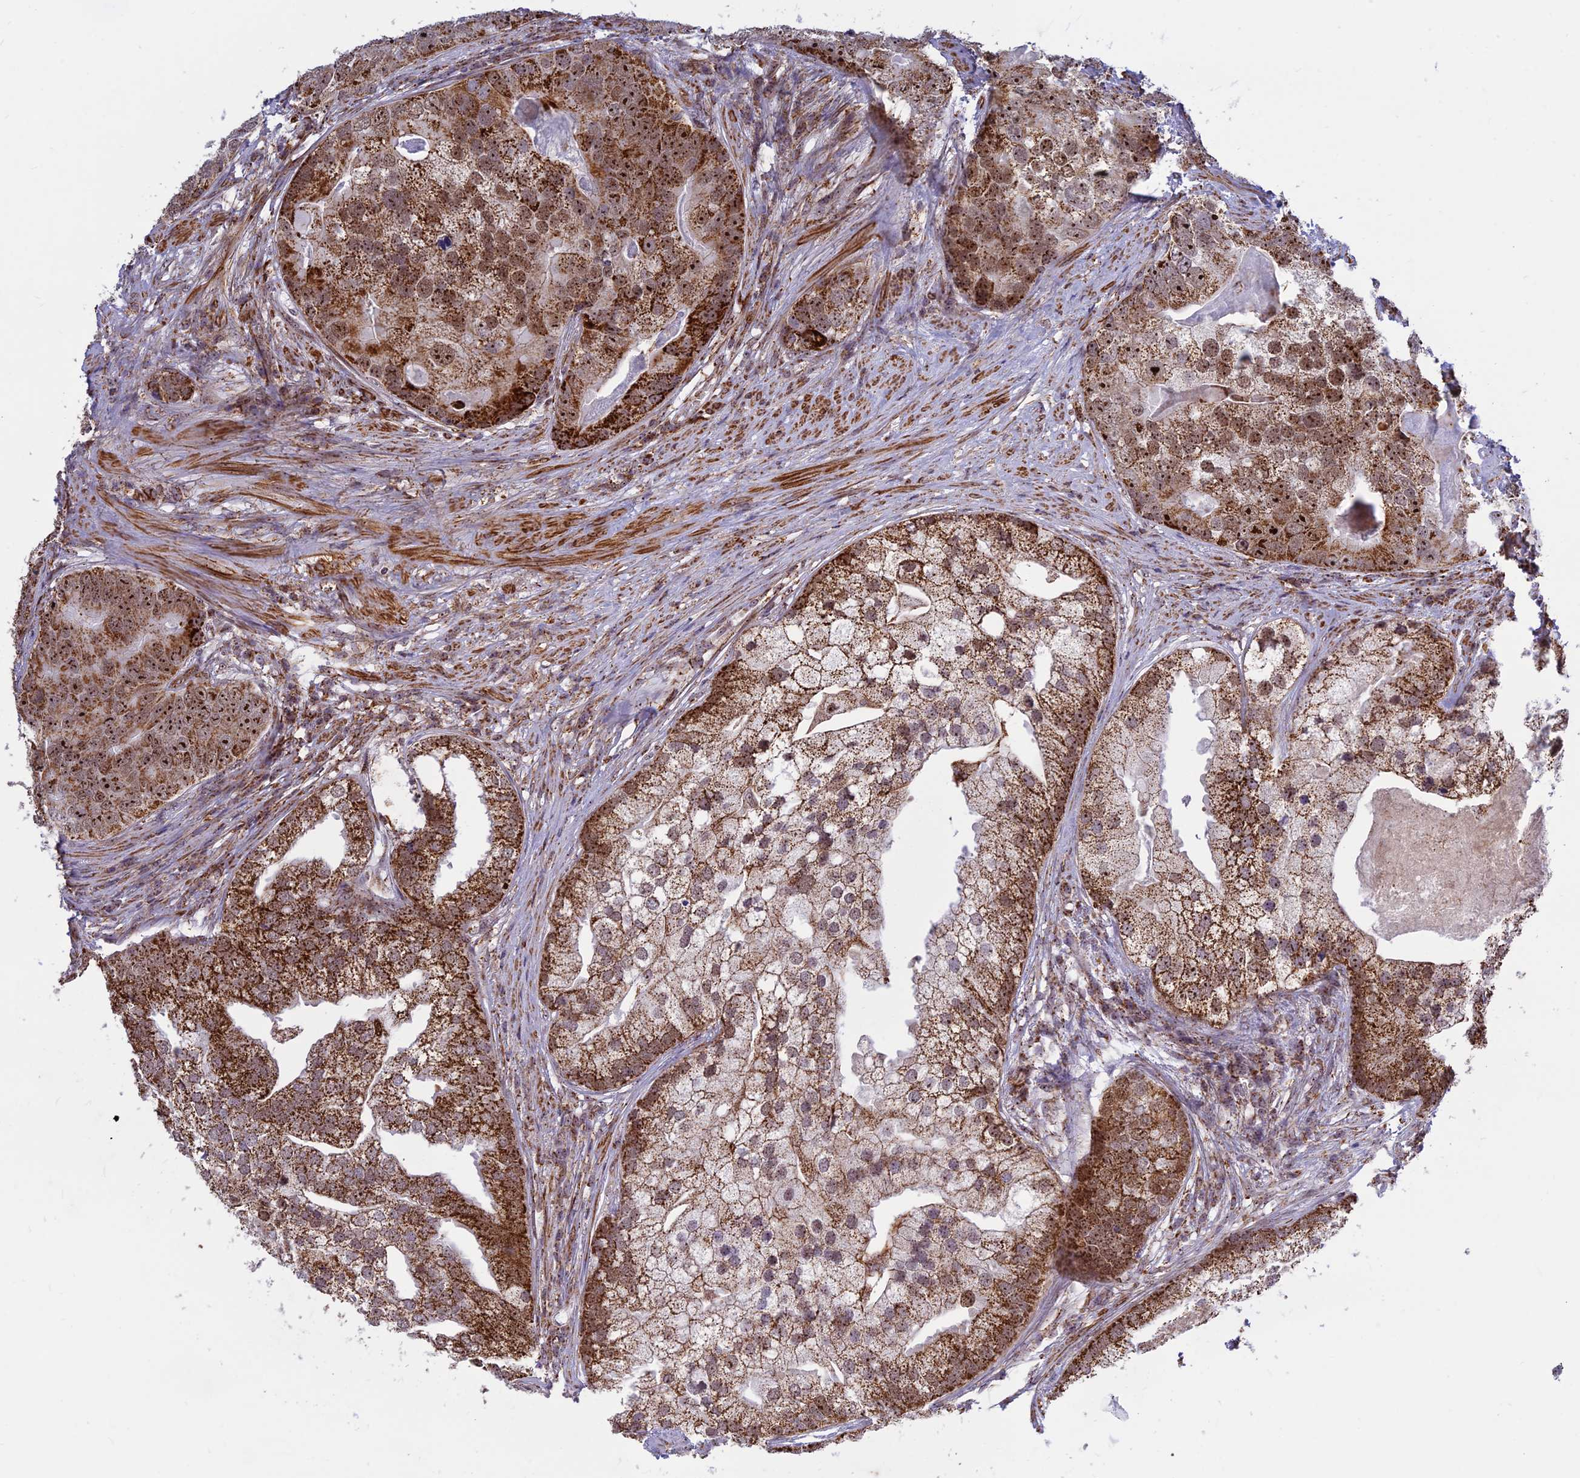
{"staining": {"intensity": "strong", "quantity": ">75%", "location": "cytoplasmic/membranous,nuclear"}, "tissue": "prostate cancer", "cell_type": "Tumor cells", "image_type": "cancer", "snomed": [{"axis": "morphology", "description": "Adenocarcinoma, High grade"}, {"axis": "topography", "description": "Prostate"}], "caption": "Prostate high-grade adenocarcinoma tissue reveals strong cytoplasmic/membranous and nuclear expression in approximately >75% of tumor cells (Stains: DAB in brown, nuclei in blue, Microscopy: brightfield microscopy at high magnification).", "gene": "POLR1G", "patient": {"sex": "male", "age": 62}}